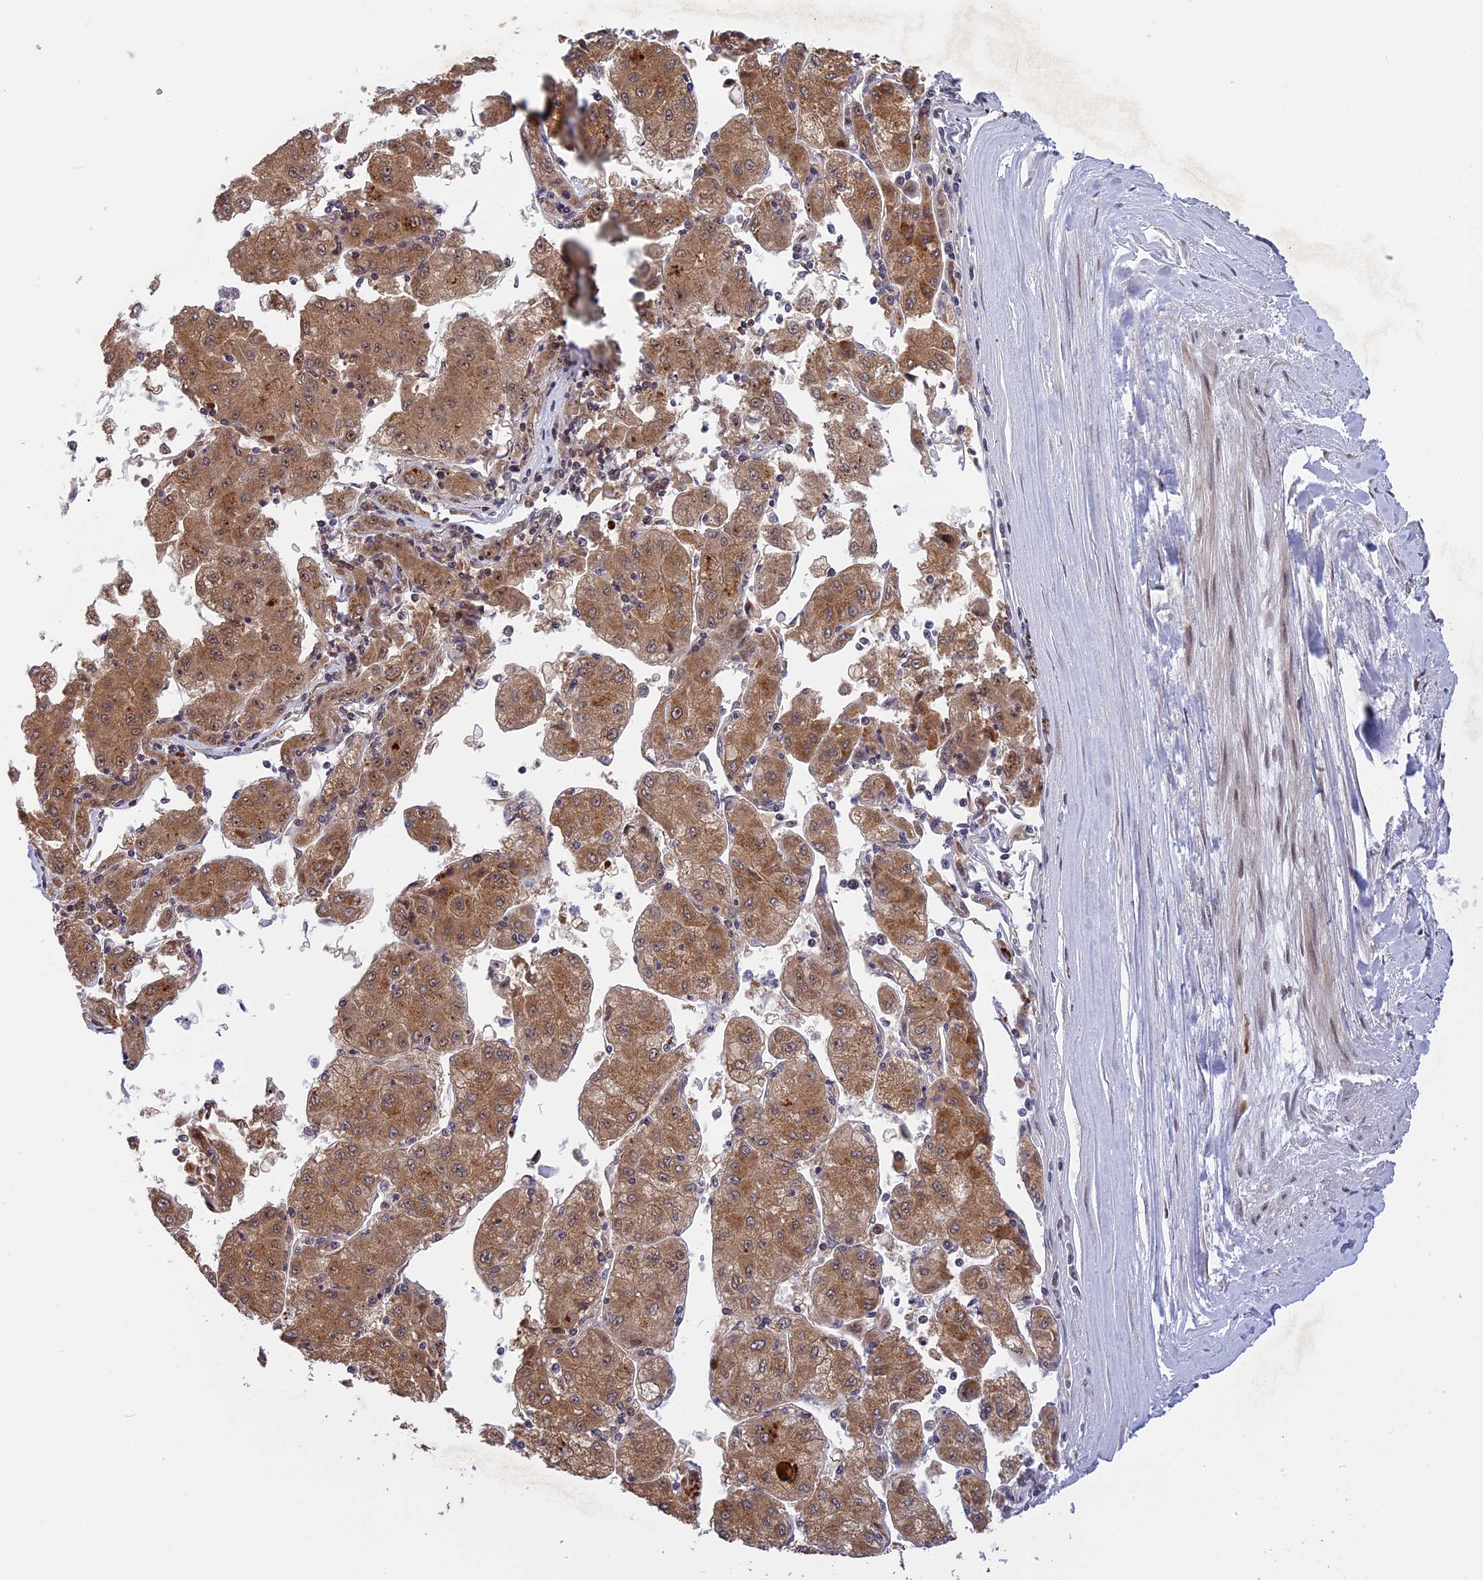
{"staining": {"intensity": "moderate", "quantity": ">75%", "location": "cytoplasmic/membranous"}, "tissue": "liver cancer", "cell_type": "Tumor cells", "image_type": "cancer", "snomed": [{"axis": "morphology", "description": "Carcinoma, Hepatocellular, NOS"}, {"axis": "topography", "description": "Liver"}], "caption": "Liver hepatocellular carcinoma tissue shows moderate cytoplasmic/membranous expression in about >75% of tumor cells", "gene": "POLR2C", "patient": {"sex": "male", "age": 72}}